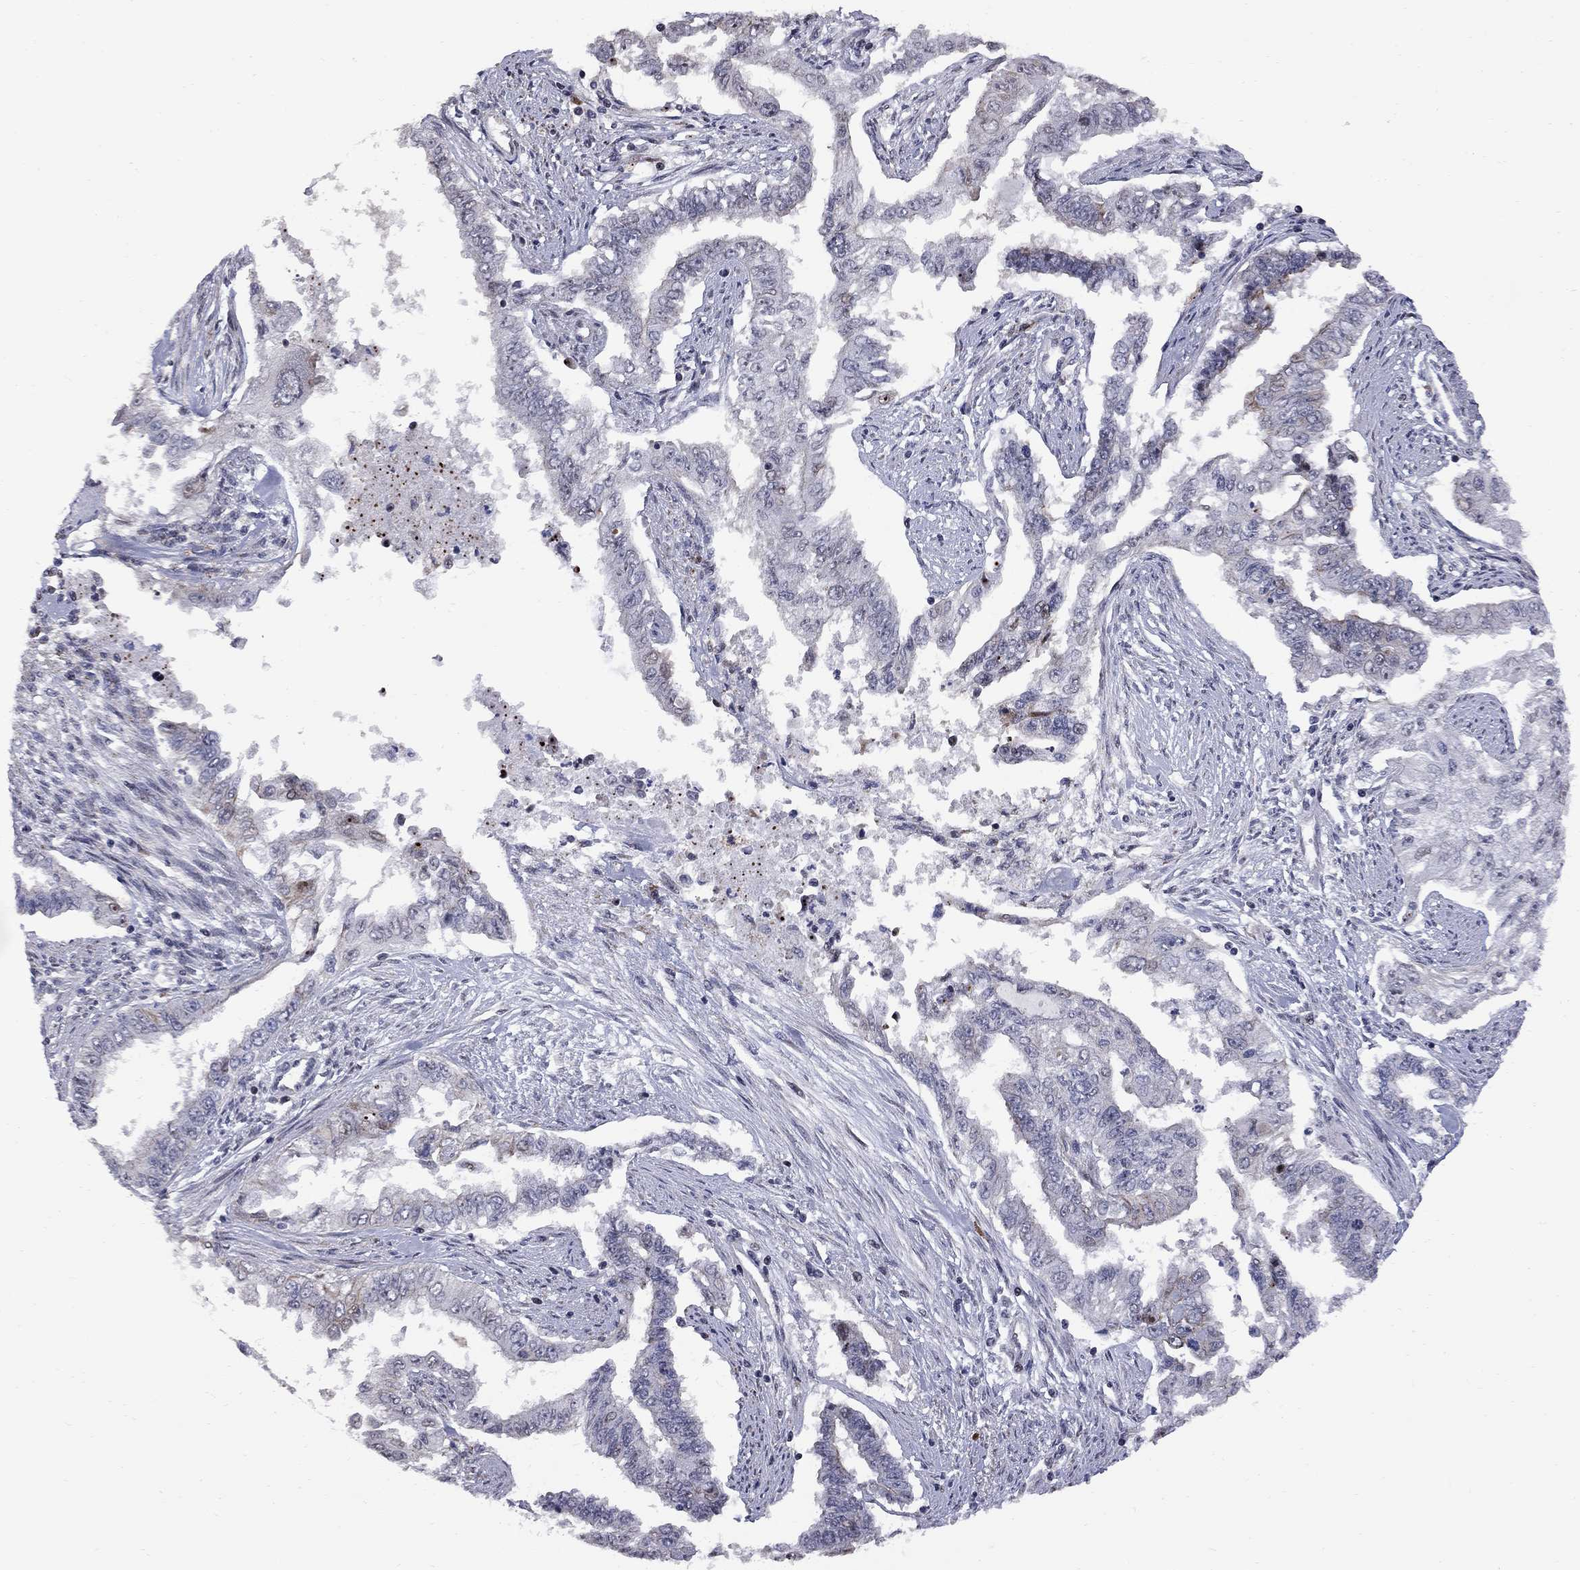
{"staining": {"intensity": "moderate", "quantity": "25%-75%", "location": "nuclear"}, "tissue": "endometrial cancer", "cell_type": "Tumor cells", "image_type": "cancer", "snomed": [{"axis": "morphology", "description": "Adenocarcinoma, NOS"}, {"axis": "topography", "description": "Uterus"}], "caption": "A medium amount of moderate nuclear positivity is identified in approximately 25%-75% of tumor cells in endometrial cancer tissue.", "gene": "DHX33", "patient": {"sex": "female", "age": 59}}